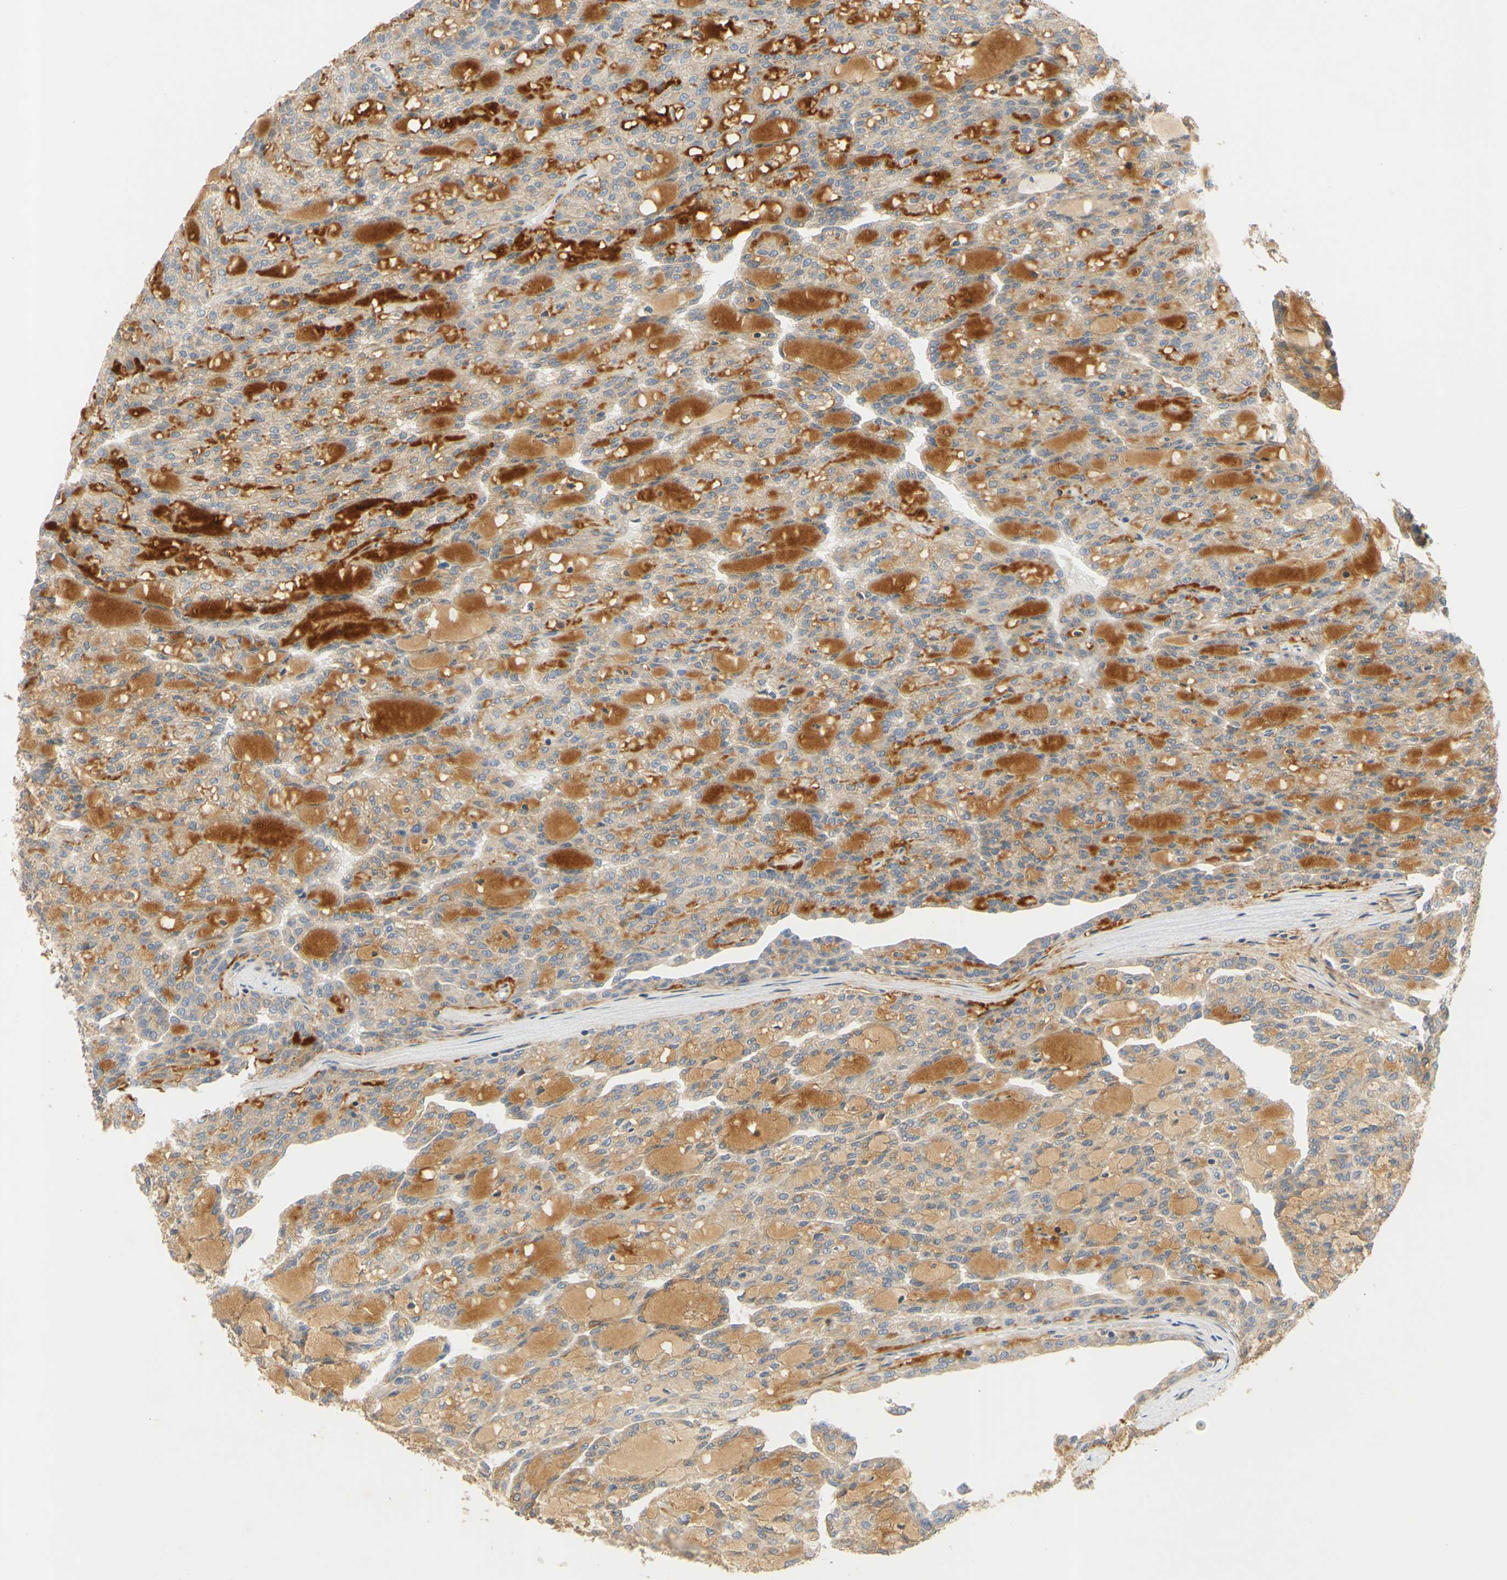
{"staining": {"intensity": "moderate", "quantity": ">75%", "location": "cytoplasmic/membranous"}, "tissue": "renal cancer", "cell_type": "Tumor cells", "image_type": "cancer", "snomed": [{"axis": "morphology", "description": "Adenocarcinoma, NOS"}, {"axis": "topography", "description": "Kidney"}], "caption": "Renal cancer (adenocarcinoma) stained with a protein marker shows moderate staining in tumor cells.", "gene": "CCNB2", "patient": {"sex": "male", "age": 63}}